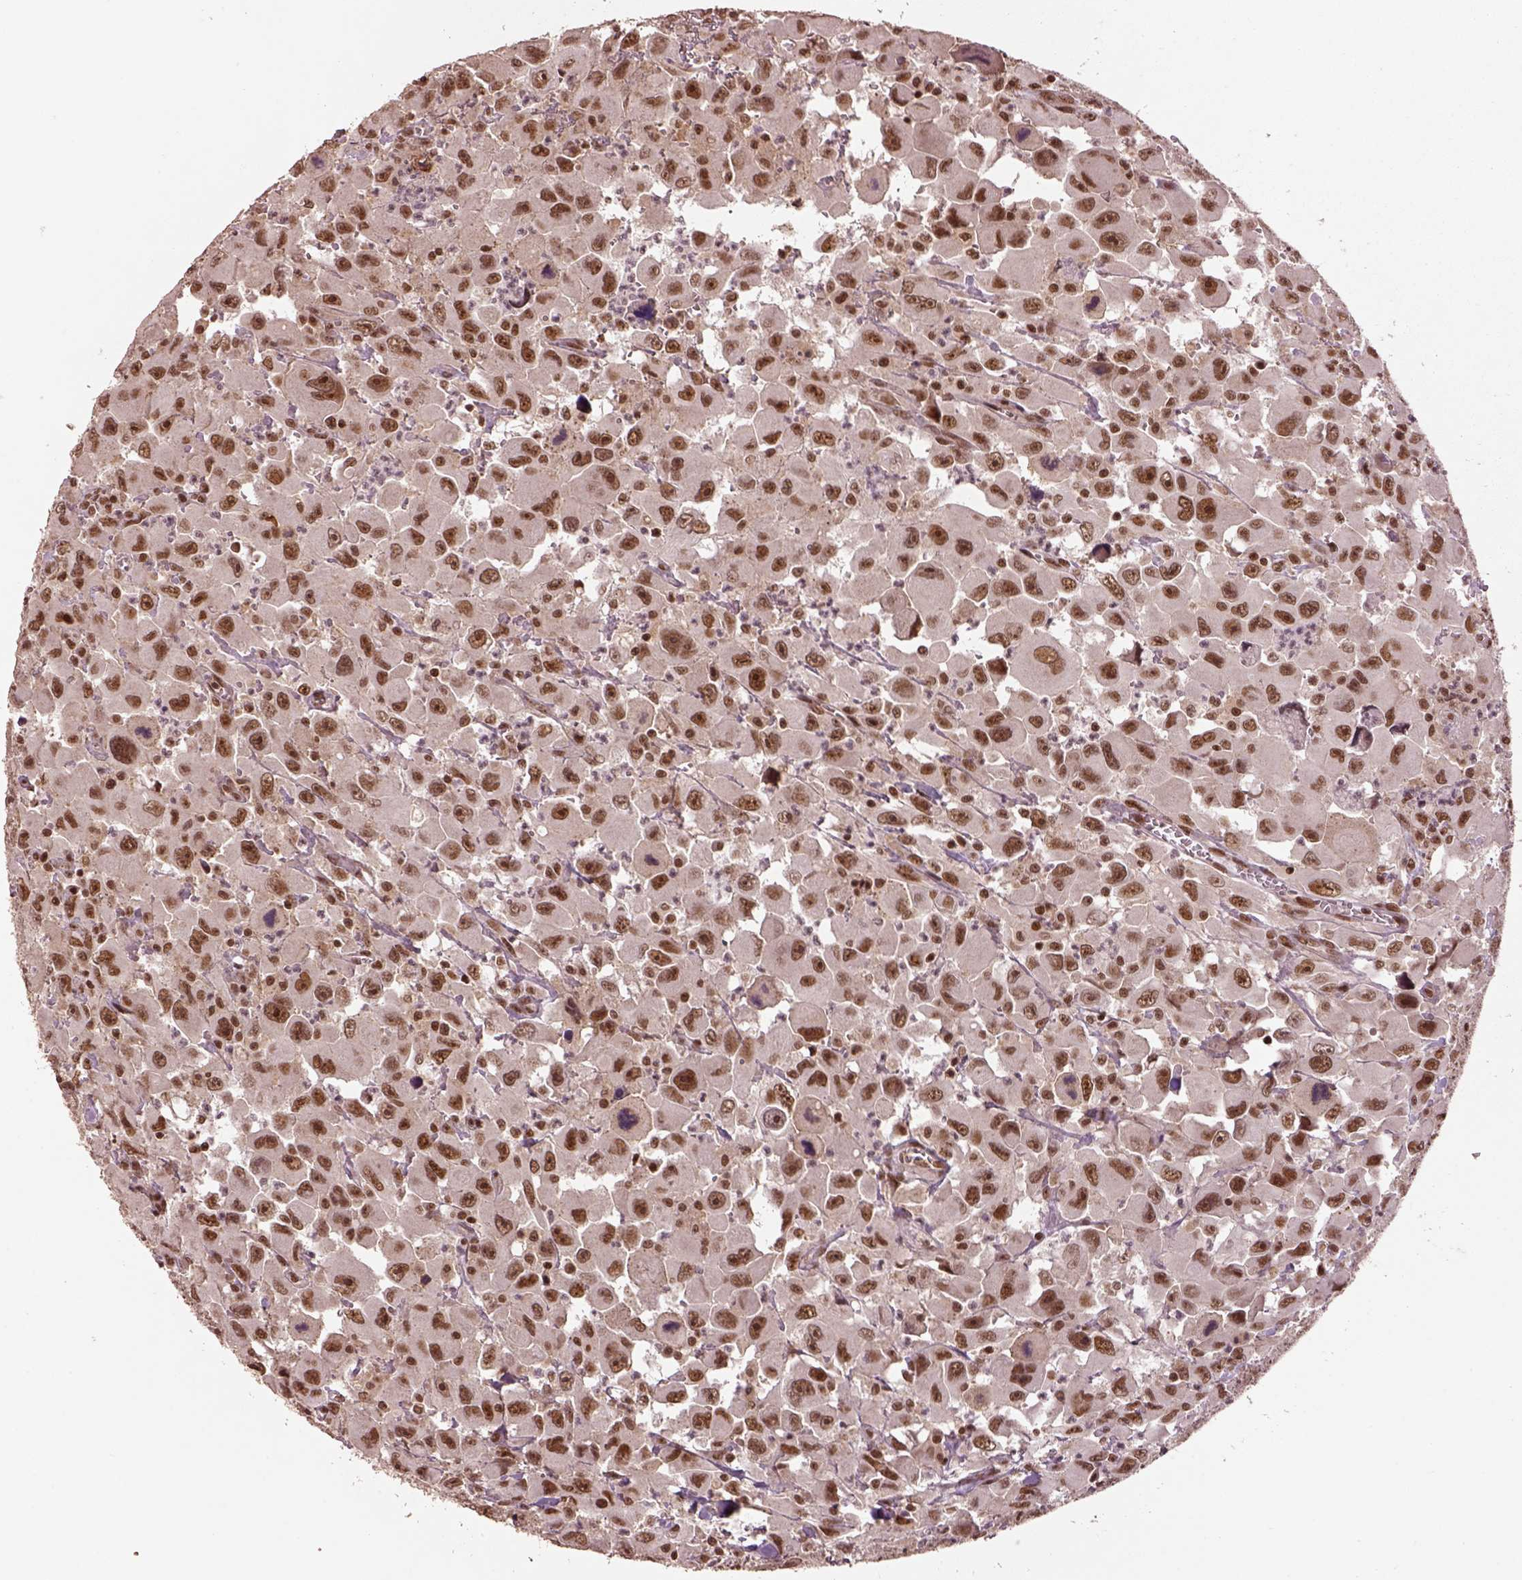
{"staining": {"intensity": "moderate", "quantity": ">75%", "location": "nuclear"}, "tissue": "head and neck cancer", "cell_type": "Tumor cells", "image_type": "cancer", "snomed": [{"axis": "morphology", "description": "Squamous cell carcinoma, NOS"}, {"axis": "morphology", "description": "Squamous cell carcinoma, metastatic, NOS"}, {"axis": "topography", "description": "Oral tissue"}, {"axis": "topography", "description": "Head-Neck"}], "caption": "Squamous cell carcinoma (head and neck) tissue exhibits moderate nuclear expression in approximately >75% of tumor cells, visualized by immunohistochemistry.", "gene": "BRD9", "patient": {"sex": "female", "age": 85}}